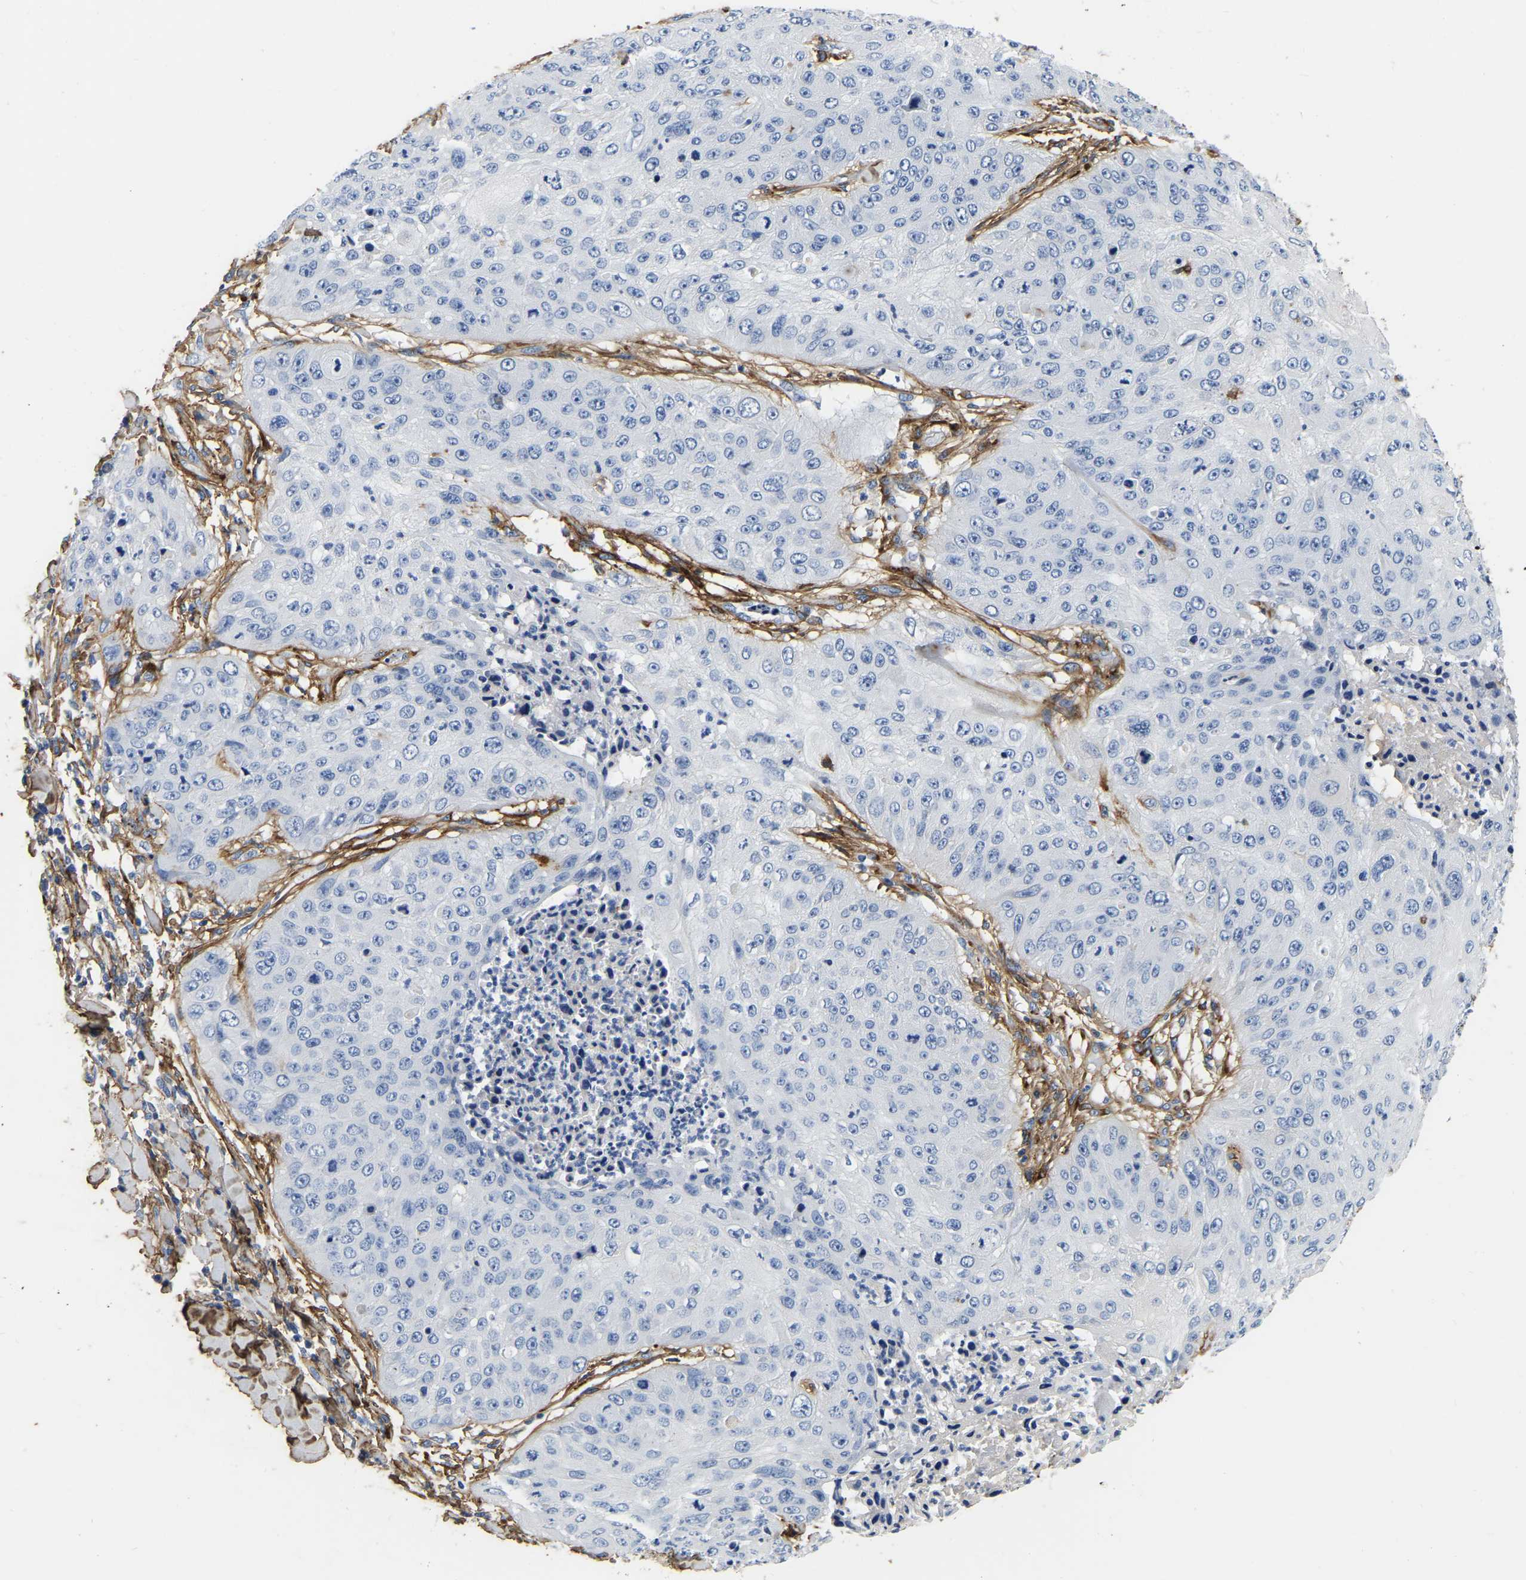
{"staining": {"intensity": "negative", "quantity": "none", "location": "none"}, "tissue": "skin cancer", "cell_type": "Tumor cells", "image_type": "cancer", "snomed": [{"axis": "morphology", "description": "Squamous cell carcinoma, NOS"}, {"axis": "topography", "description": "Skin"}], "caption": "The photomicrograph demonstrates no significant expression in tumor cells of skin cancer (squamous cell carcinoma).", "gene": "COL6A1", "patient": {"sex": "female", "age": 80}}